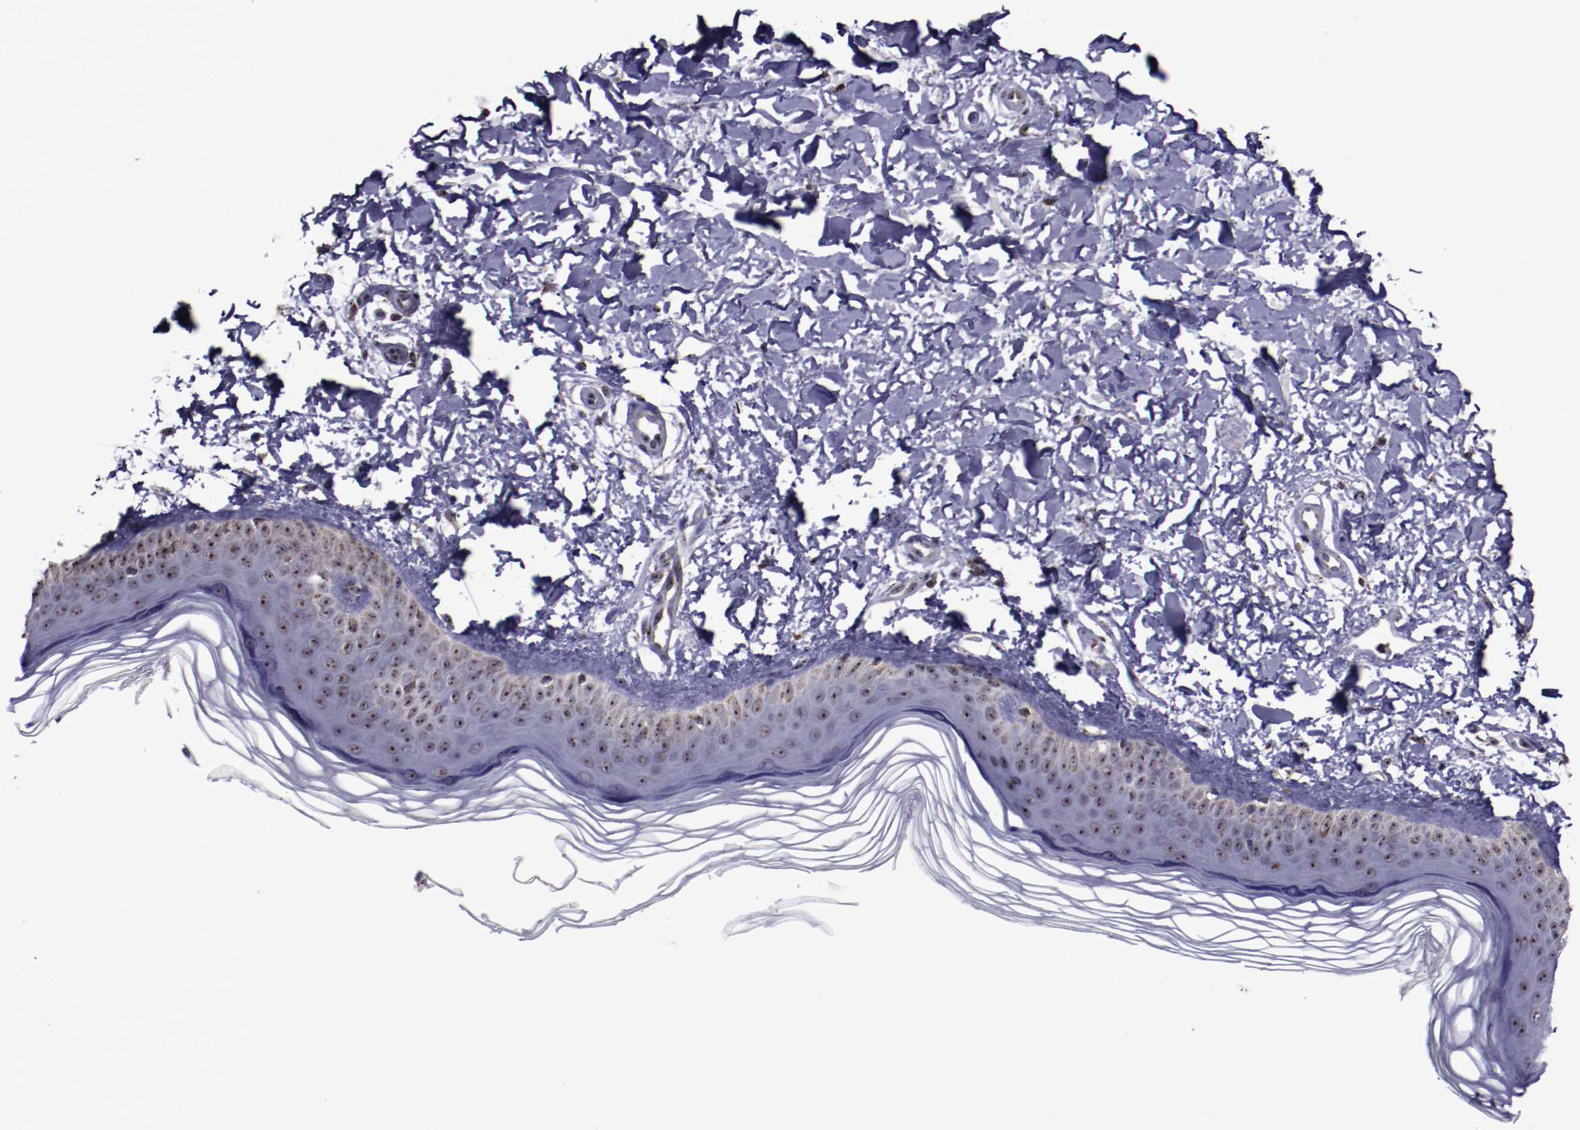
{"staining": {"intensity": "weak", "quantity": ">75%", "location": "cytoplasmic/membranous,nuclear"}, "tissue": "skin", "cell_type": "Fibroblasts", "image_type": "normal", "snomed": [{"axis": "morphology", "description": "Normal tissue, NOS"}, {"axis": "topography", "description": "Skin"}], "caption": "DAB (3,3'-diaminobenzidine) immunohistochemical staining of normal skin displays weak cytoplasmic/membranous,nuclear protein expression in approximately >75% of fibroblasts.", "gene": "LONP1", "patient": {"sex": "female", "age": 19}}